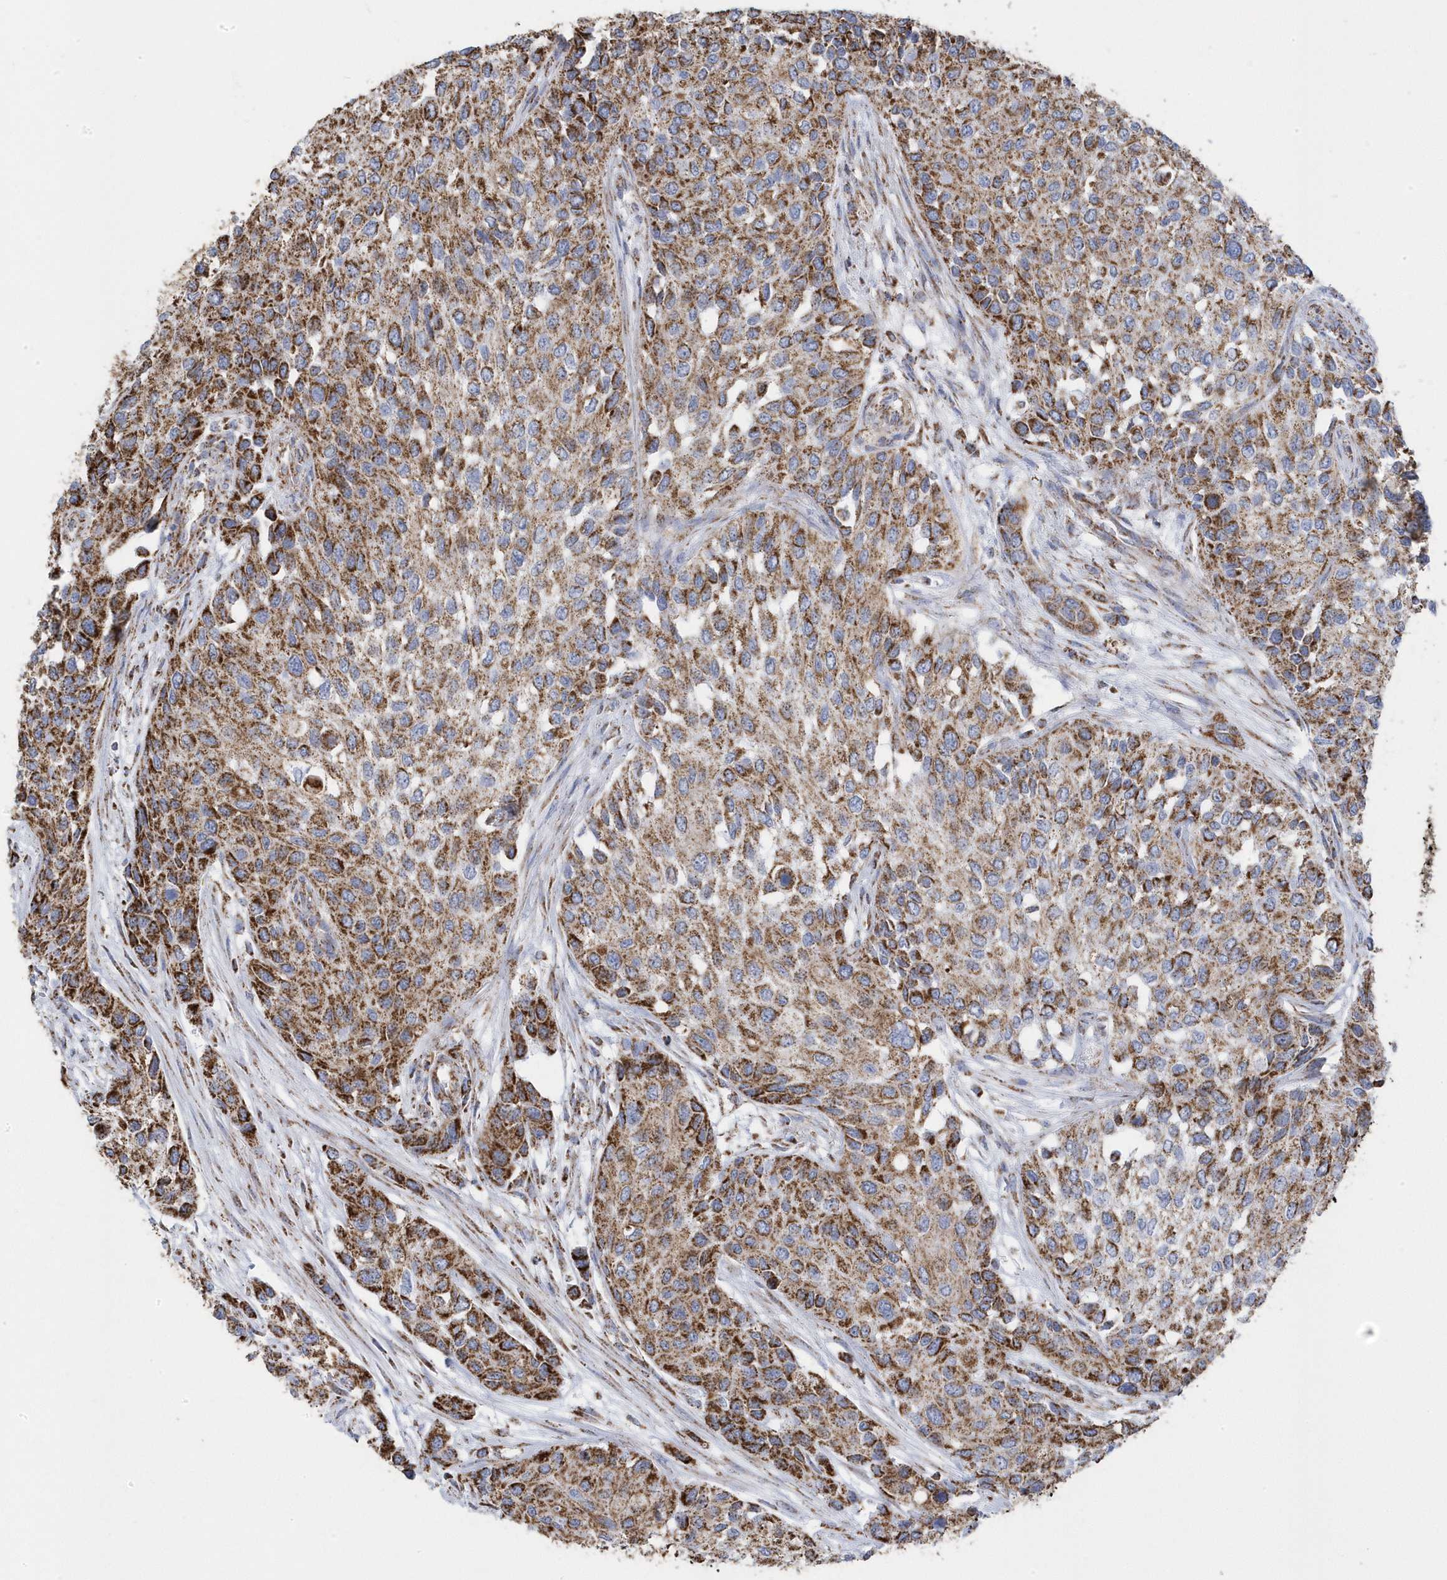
{"staining": {"intensity": "moderate", "quantity": ">75%", "location": "cytoplasmic/membranous"}, "tissue": "urothelial cancer", "cell_type": "Tumor cells", "image_type": "cancer", "snomed": [{"axis": "morphology", "description": "Normal tissue, NOS"}, {"axis": "morphology", "description": "Urothelial carcinoma, High grade"}, {"axis": "topography", "description": "Vascular tissue"}, {"axis": "topography", "description": "Urinary bladder"}], "caption": "Protein expression analysis of urothelial cancer displays moderate cytoplasmic/membranous positivity in approximately >75% of tumor cells. (brown staining indicates protein expression, while blue staining denotes nuclei).", "gene": "GTPBP8", "patient": {"sex": "female", "age": 56}}